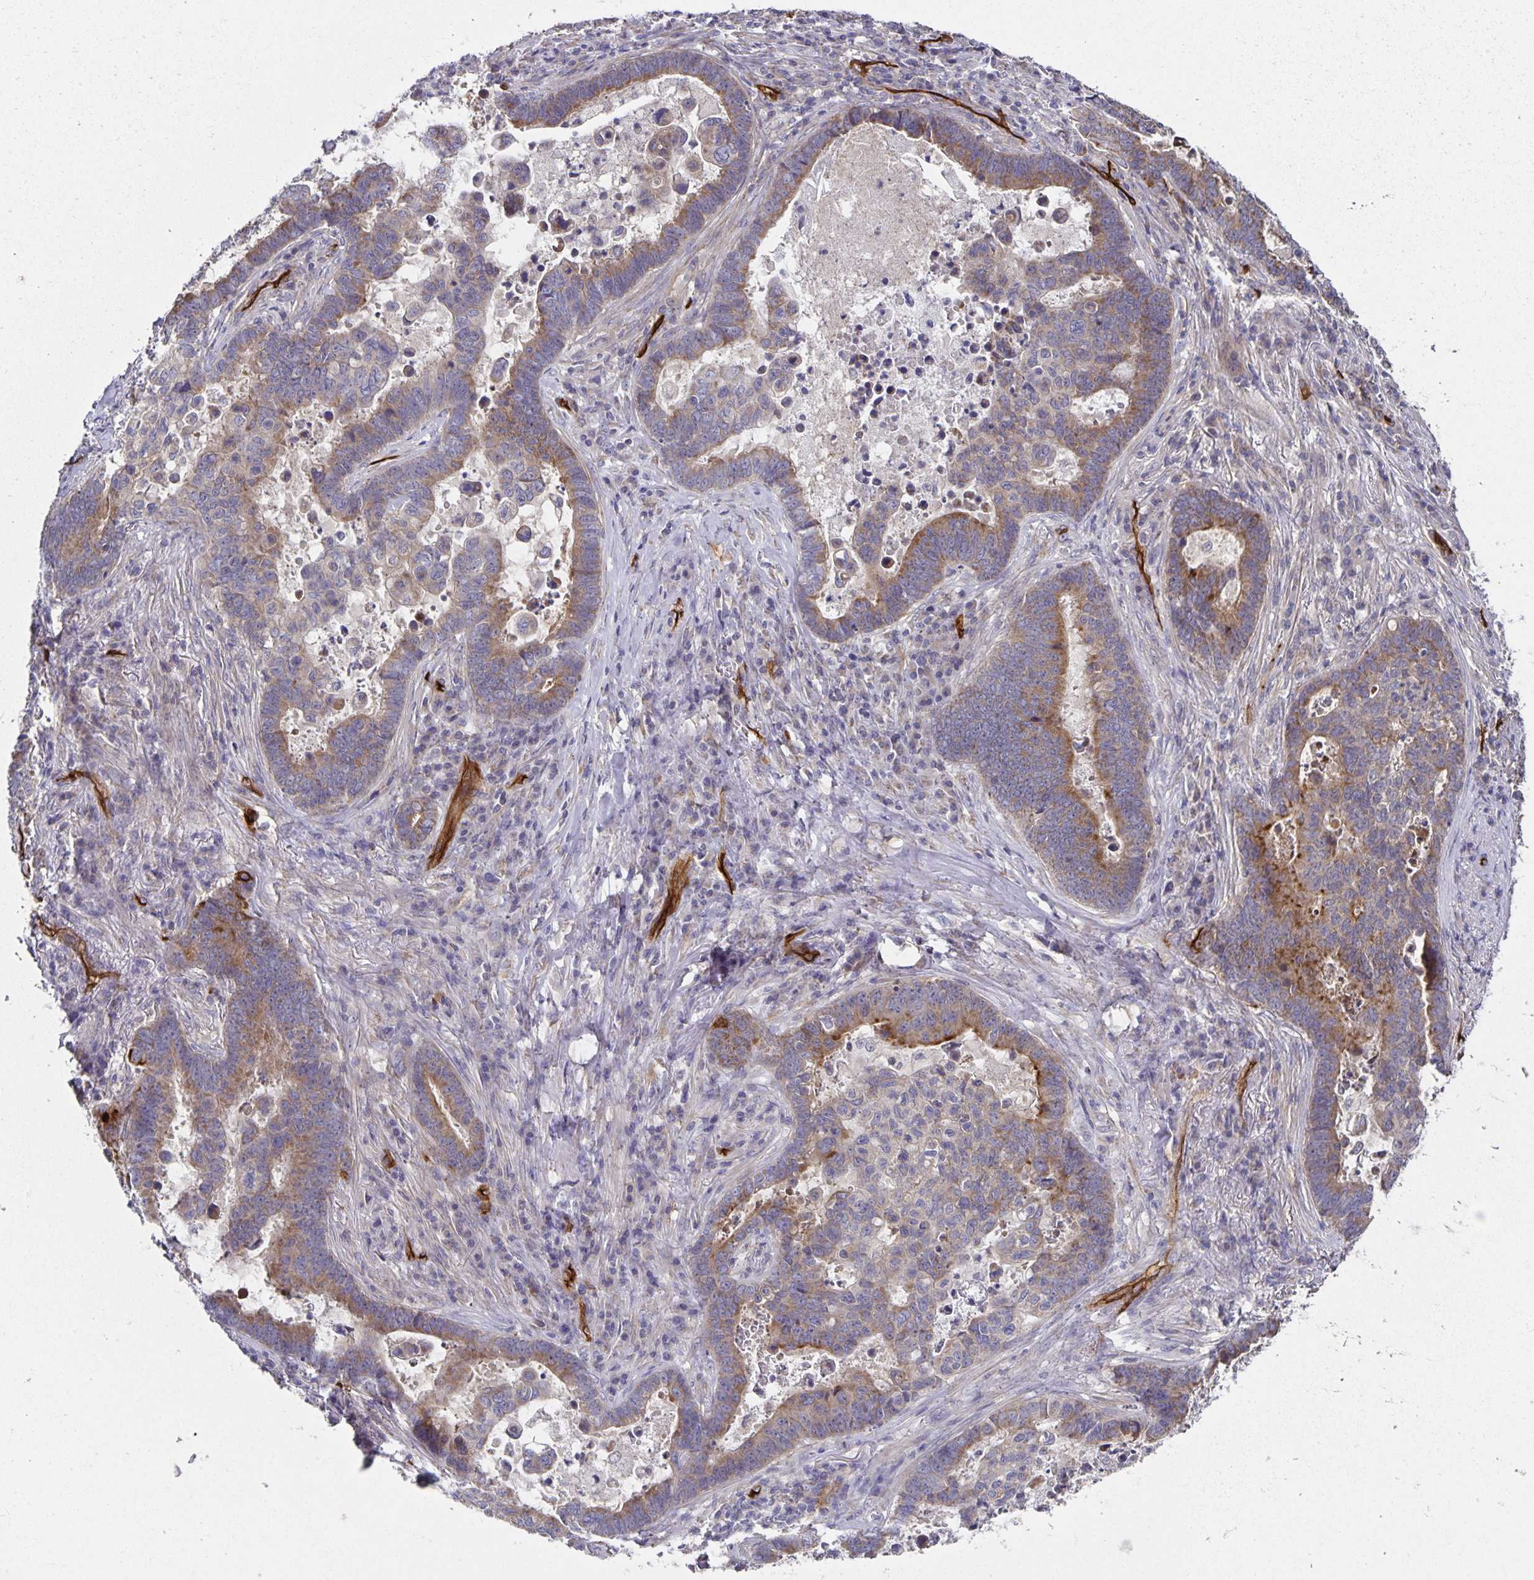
{"staining": {"intensity": "moderate", "quantity": "25%-75%", "location": "cytoplasmic/membranous"}, "tissue": "lung cancer", "cell_type": "Tumor cells", "image_type": "cancer", "snomed": [{"axis": "morphology", "description": "Aneuploidy"}, {"axis": "morphology", "description": "Adenocarcinoma, NOS"}, {"axis": "morphology", "description": "Adenocarcinoma primary or metastatic"}, {"axis": "topography", "description": "Lung"}], "caption": "An immunohistochemistry (IHC) micrograph of tumor tissue is shown. Protein staining in brown highlights moderate cytoplasmic/membranous positivity in lung adenocarcinoma primary or metastatic within tumor cells. The staining is performed using DAB (3,3'-diaminobenzidine) brown chromogen to label protein expression. The nuclei are counter-stained blue using hematoxylin.", "gene": "PODXL", "patient": {"sex": "female", "age": 75}}